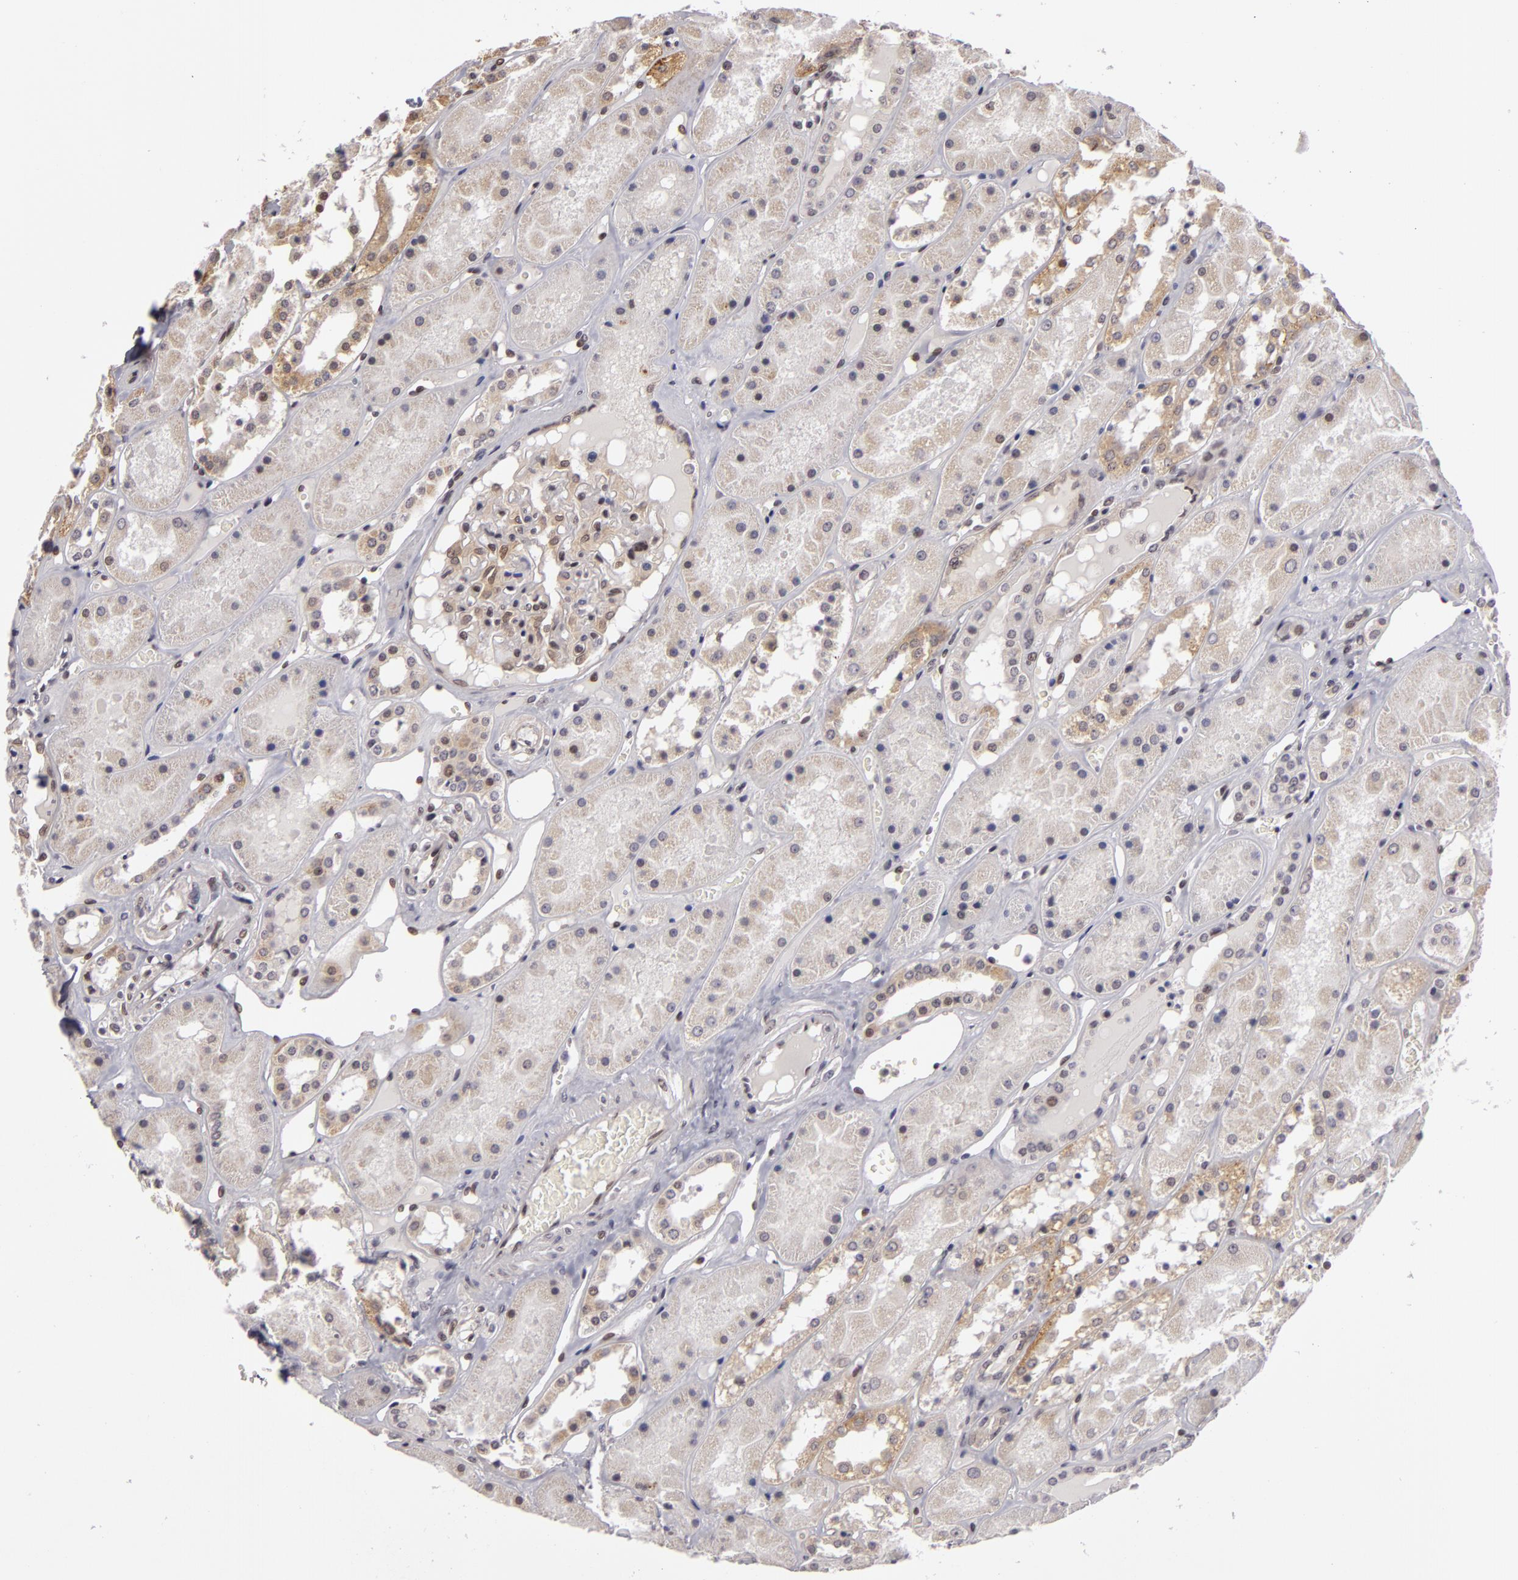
{"staining": {"intensity": "weak", "quantity": "25%-75%", "location": "nuclear"}, "tissue": "kidney", "cell_type": "Cells in glomeruli", "image_type": "normal", "snomed": [{"axis": "morphology", "description": "Normal tissue, NOS"}, {"axis": "topography", "description": "Kidney"}], "caption": "Protein staining reveals weak nuclear staining in about 25%-75% of cells in glomeruli in unremarkable kidney. (DAB (3,3'-diaminobenzidine) IHC with brightfield microscopy, high magnification).", "gene": "ZNF133", "patient": {"sex": "male", "age": 36}}